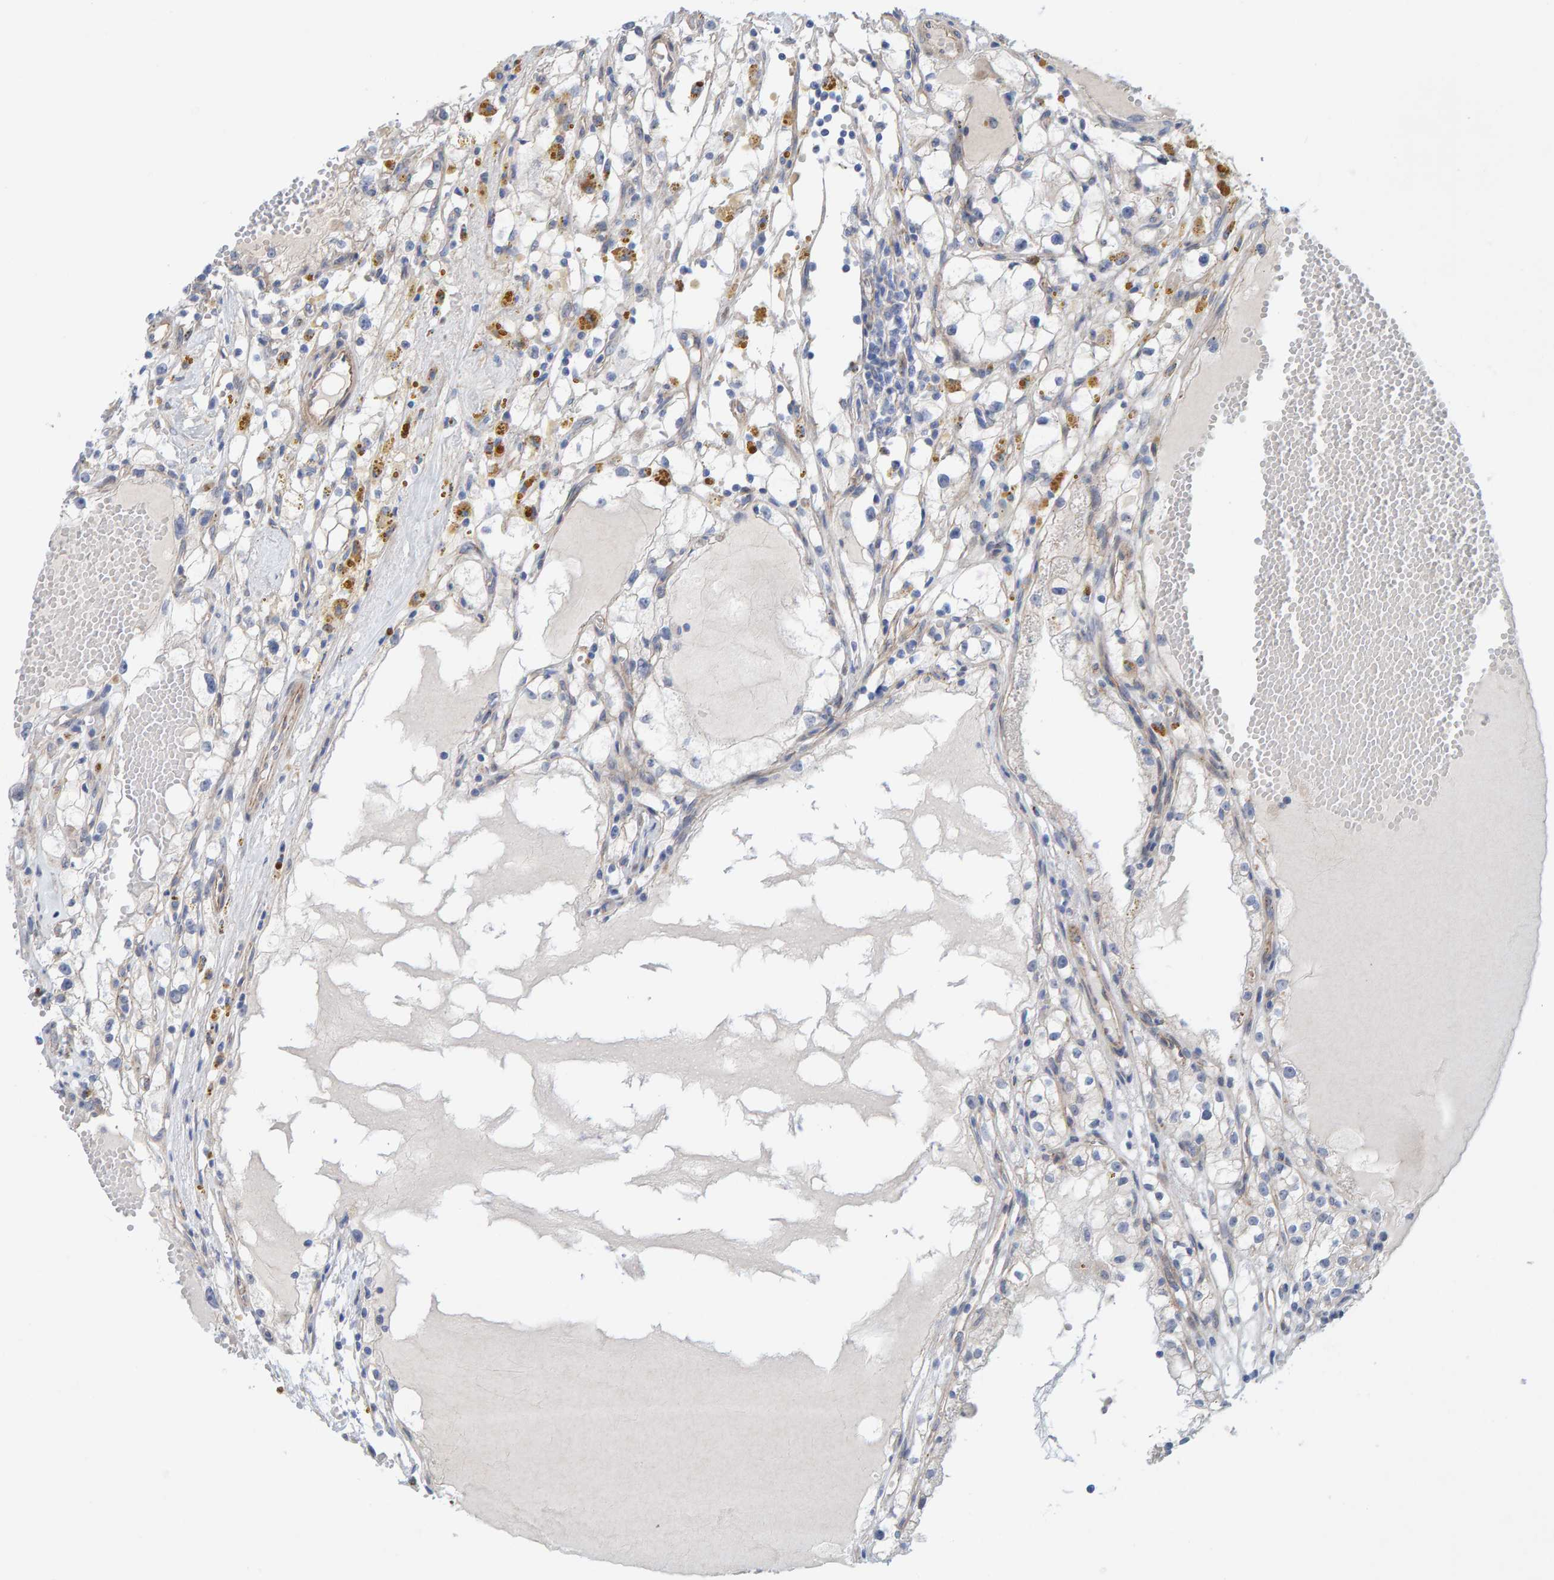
{"staining": {"intensity": "negative", "quantity": "none", "location": "none"}, "tissue": "renal cancer", "cell_type": "Tumor cells", "image_type": "cancer", "snomed": [{"axis": "morphology", "description": "Adenocarcinoma, NOS"}, {"axis": "topography", "description": "Kidney"}], "caption": "Renal adenocarcinoma was stained to show a protein in brown. There is no significant staining in tumor cells.", "gene": "KRBA2", "patient": {"sex": "male", "age": 56}}